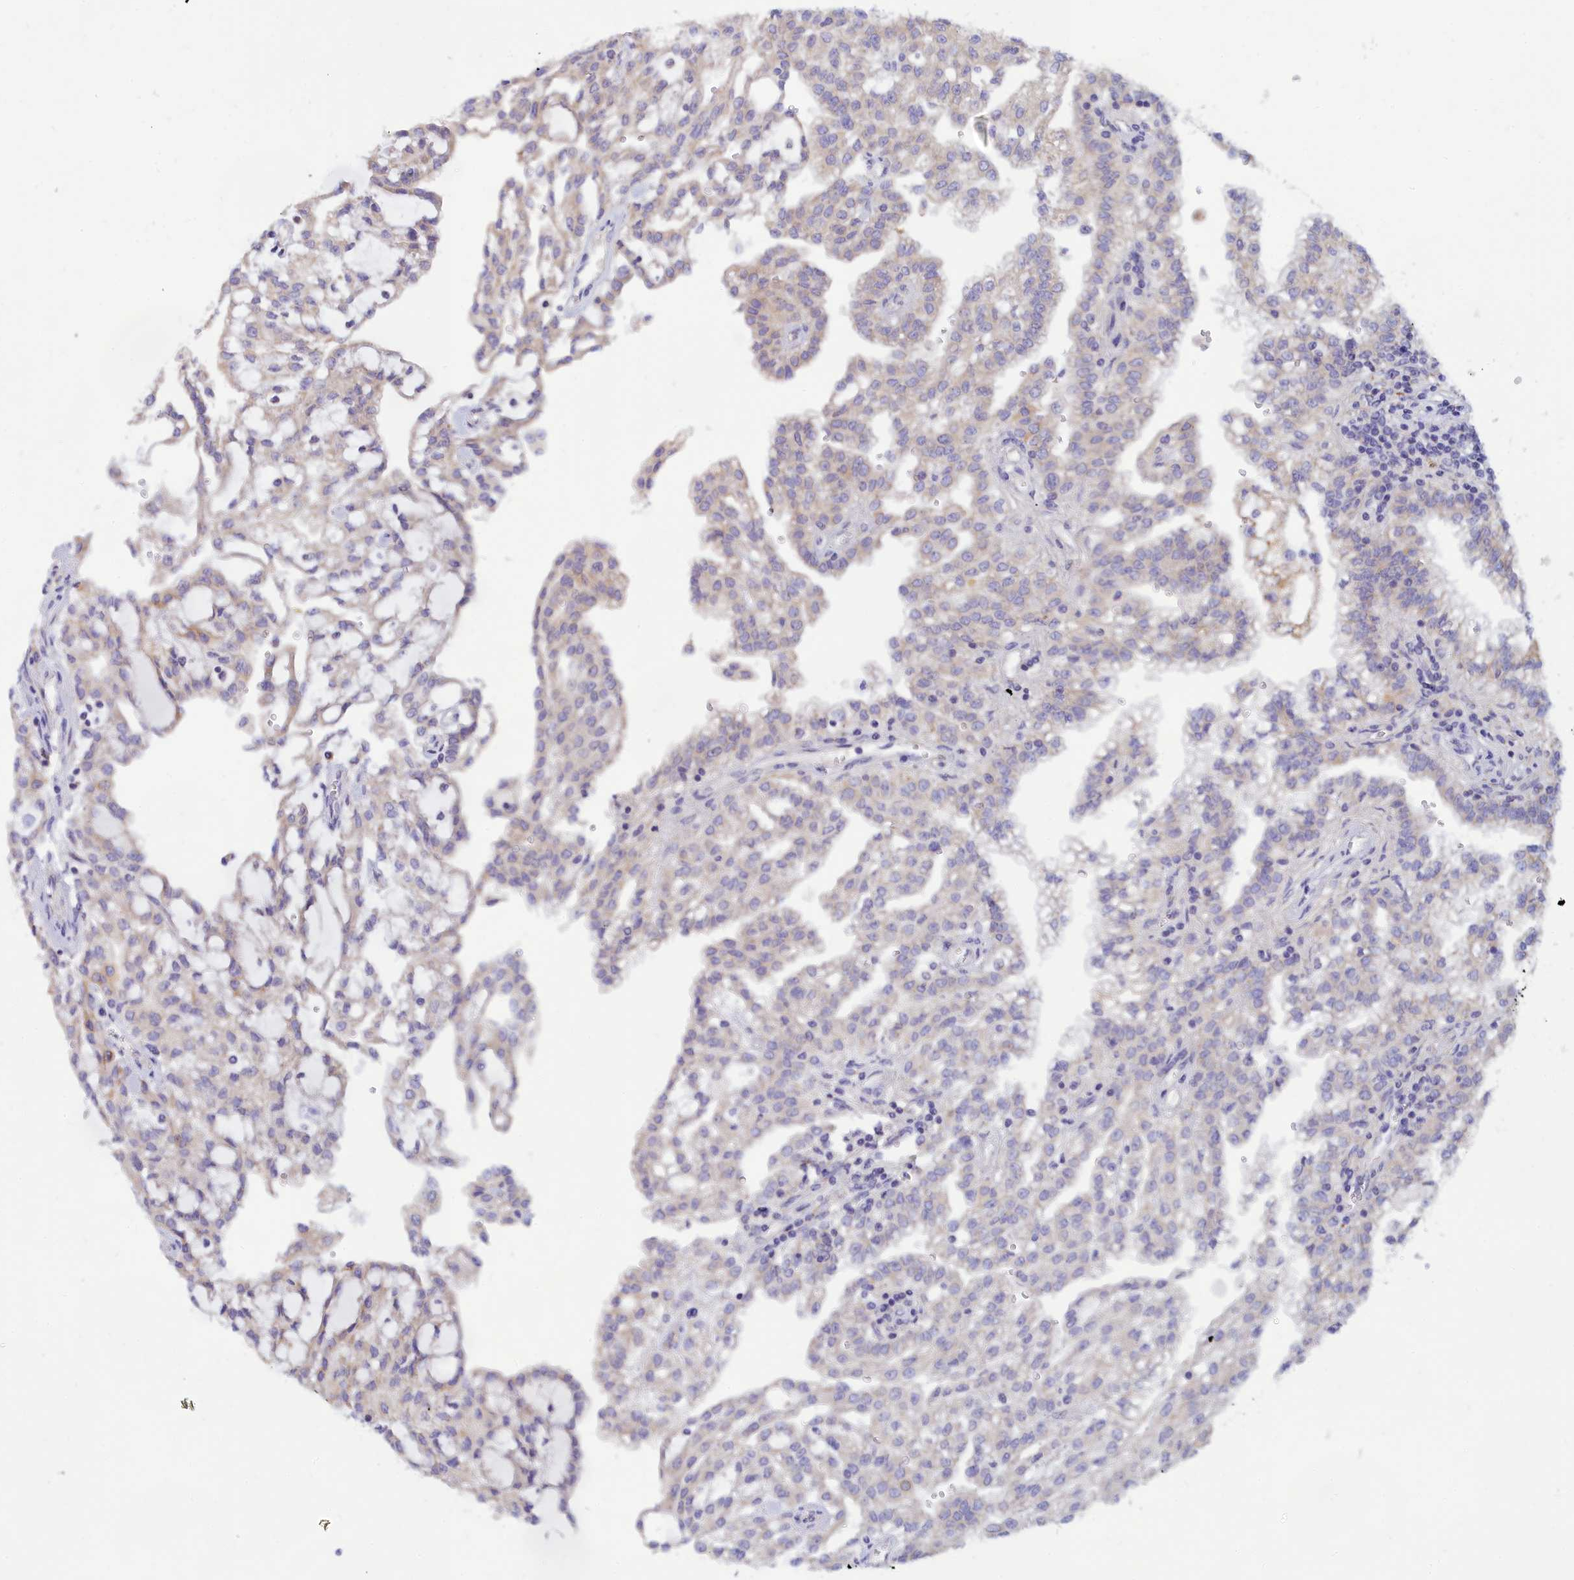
{"staining": {"intensity": "negative", "quantity": "none", "location": "none"}, "tissue": "renal cancer", "cell_type": "Tumor cells", "image_type": "cancer", "snomed": [{"axis": "morphology", "description": "Adenocarcinoma, NOS"}, {"axis": "topography", "description": "Kidney"}], "caption": "Micrograph shows no protein positivity in tumor cells of renal adenocarcinoma tissue.", "gene": "TMEM30B", "patient": {"sex": "male", "age": 63}}